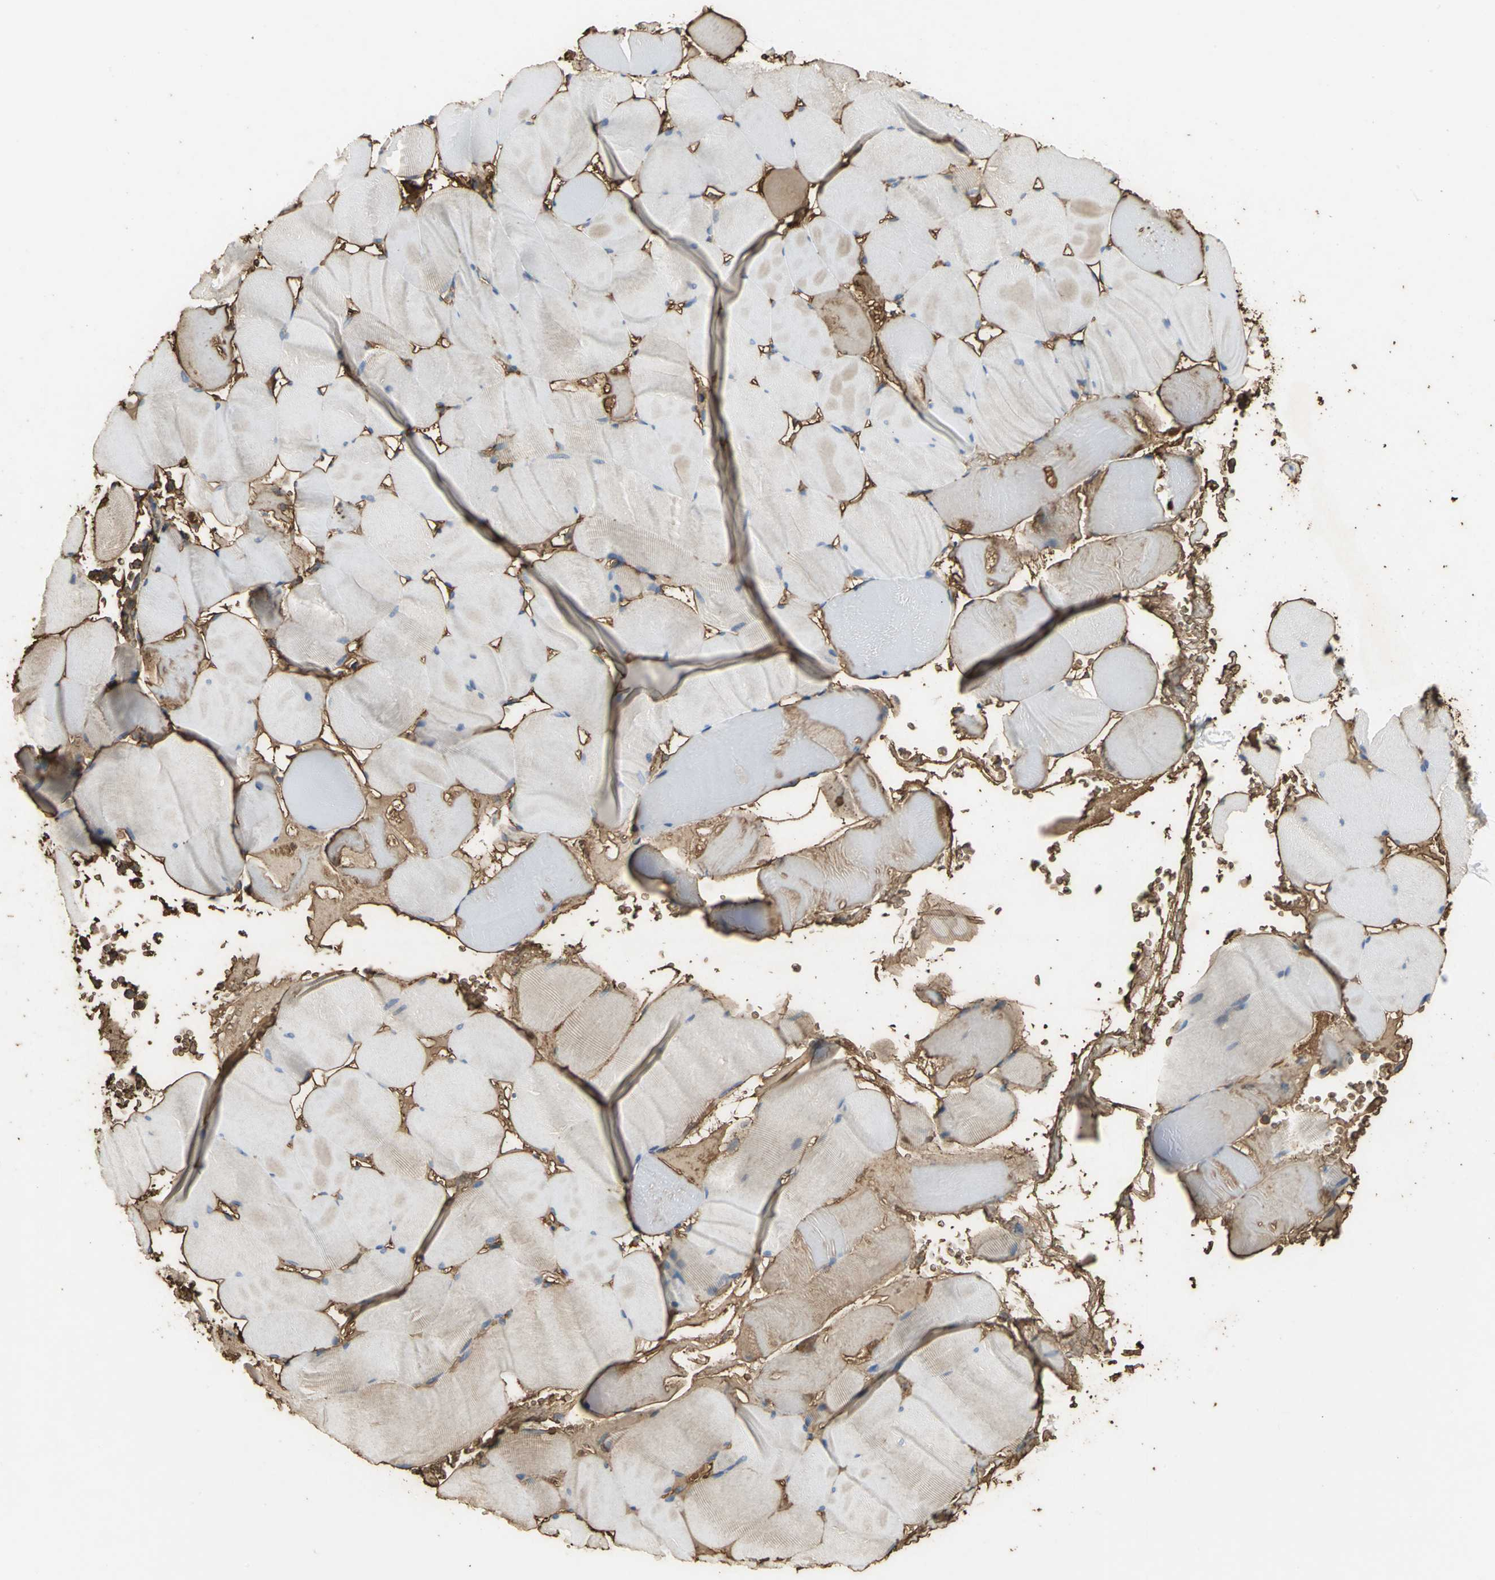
{"staining": {"intensity": "weak", "quantity": "25%-75%", "location": "cytoplasmic/membranous"}, "tissue": "skeletal muscle", "cell_type": "Myocytes", "image_type": "normal", "snomed": [{"axis": "morphology", "description": "Normal tissue, NOS"}, {"axis": "topography", "description": "Skeletal muscle"}], "caption": "An image of skeletal muscle stained for a protein shows weak cytoplasmic/membranous brown staining in myocytes. The protein is stained brown, and the nuclei are stained in blue (DAB (3,3'-diaminobenzidine) IHC with brightfield microscopy, high magnification).", "gene": "TREM1", "patient": {"sex": "male", "age": 62}}